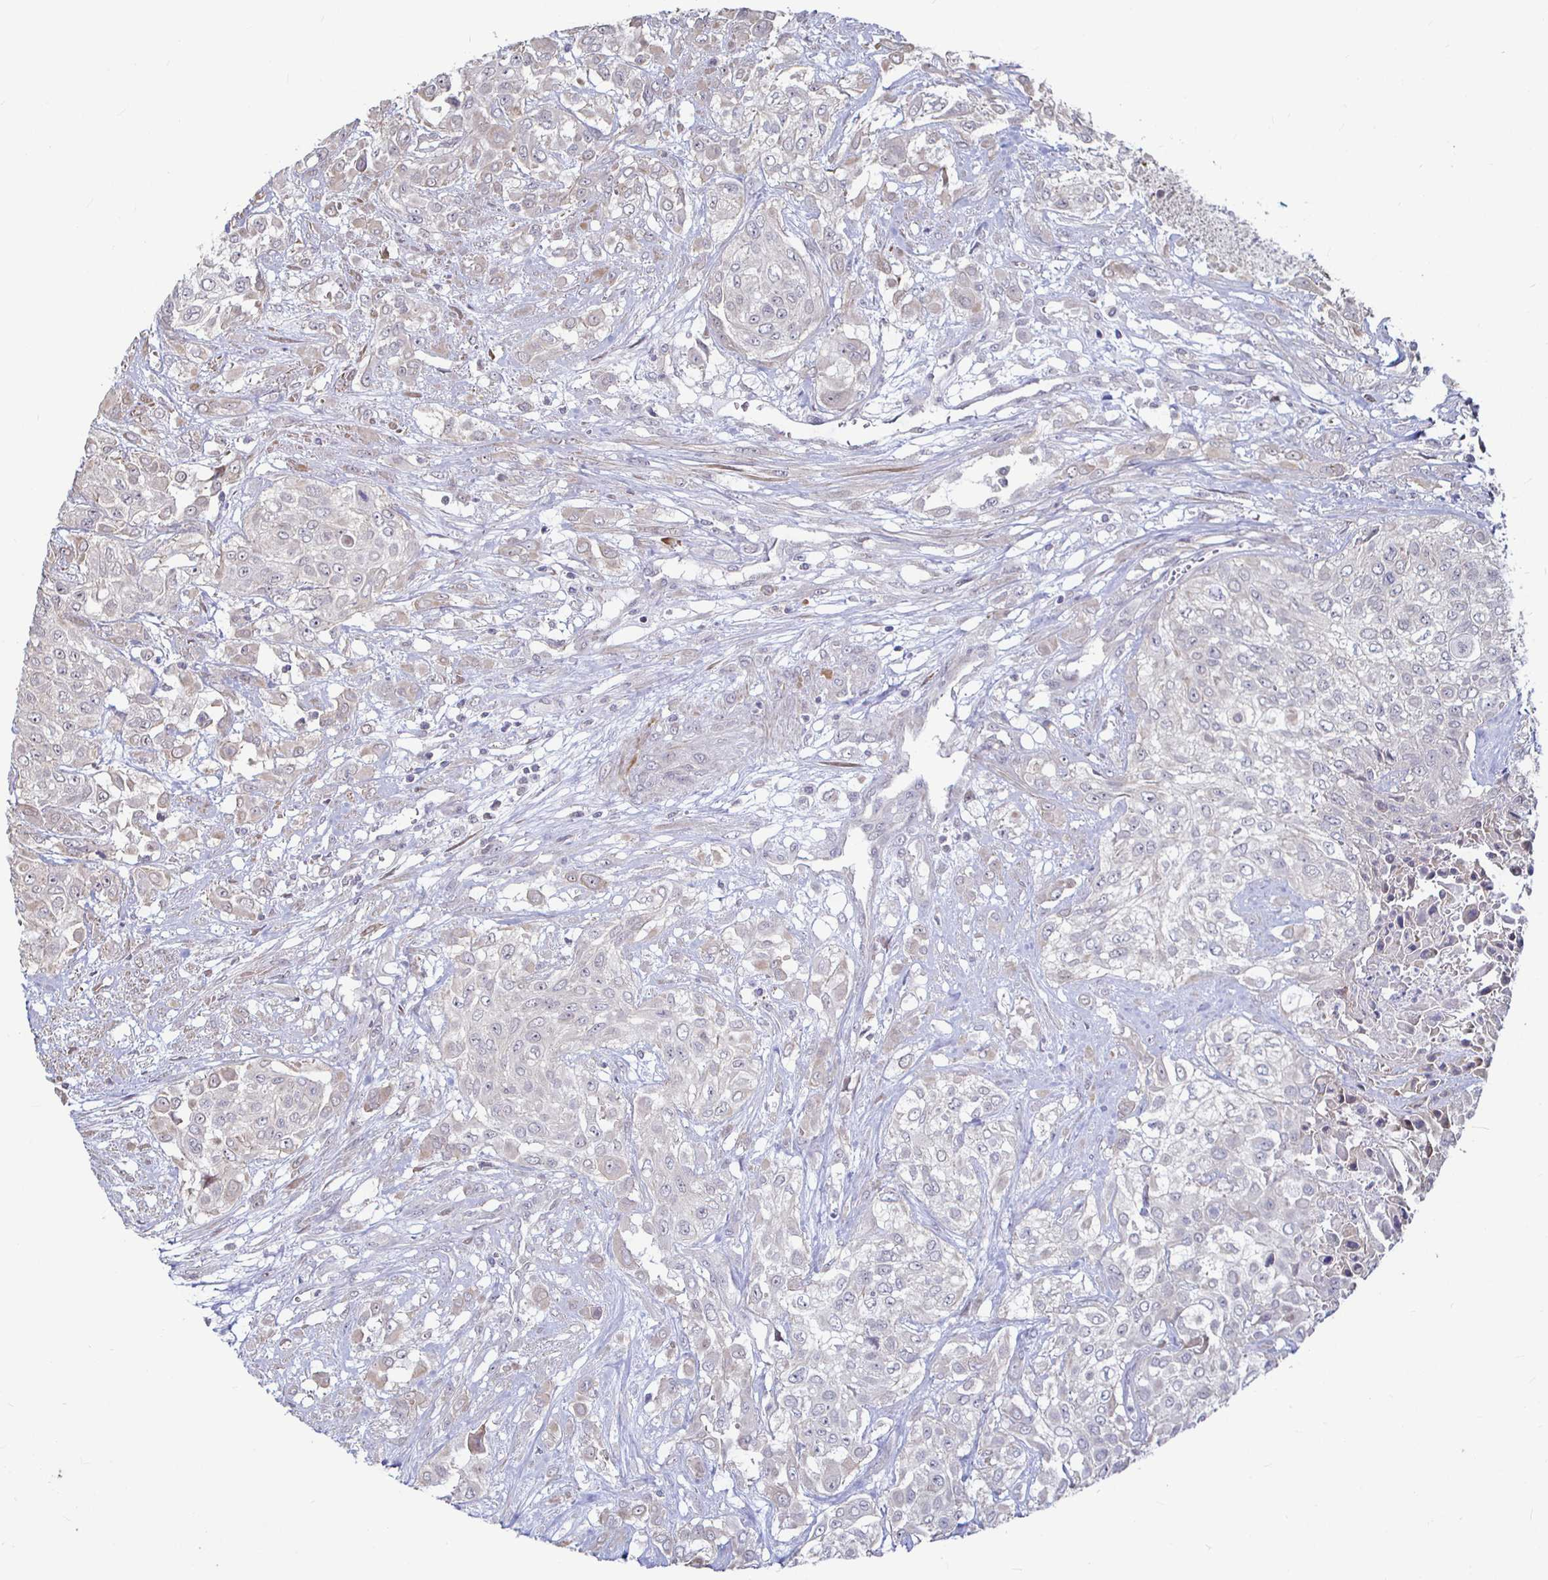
{"staining": {"intensity": "negative", "quantity": "none", "location": "none"}, "tissue": "urothelial cancer", "cell_type": "Tumor cells", "image_type": "cancer", "snomed": [{"axis": "morphology", "description": "Urothelial carcinoma, High grade"}, {"axis": "topography", "description": "Urinary bladder"}], "caption": "Immunohistochemistry photomicrograph of urothelial carcinoma (high-grade) stained for a protein (brown), which demonstrates no positivity in tumor cells. (Brightfield microscopy of DAB IHC at high magnification).", "gene": "CAPN11", "patient": {"sex": "male", "age": 57}}